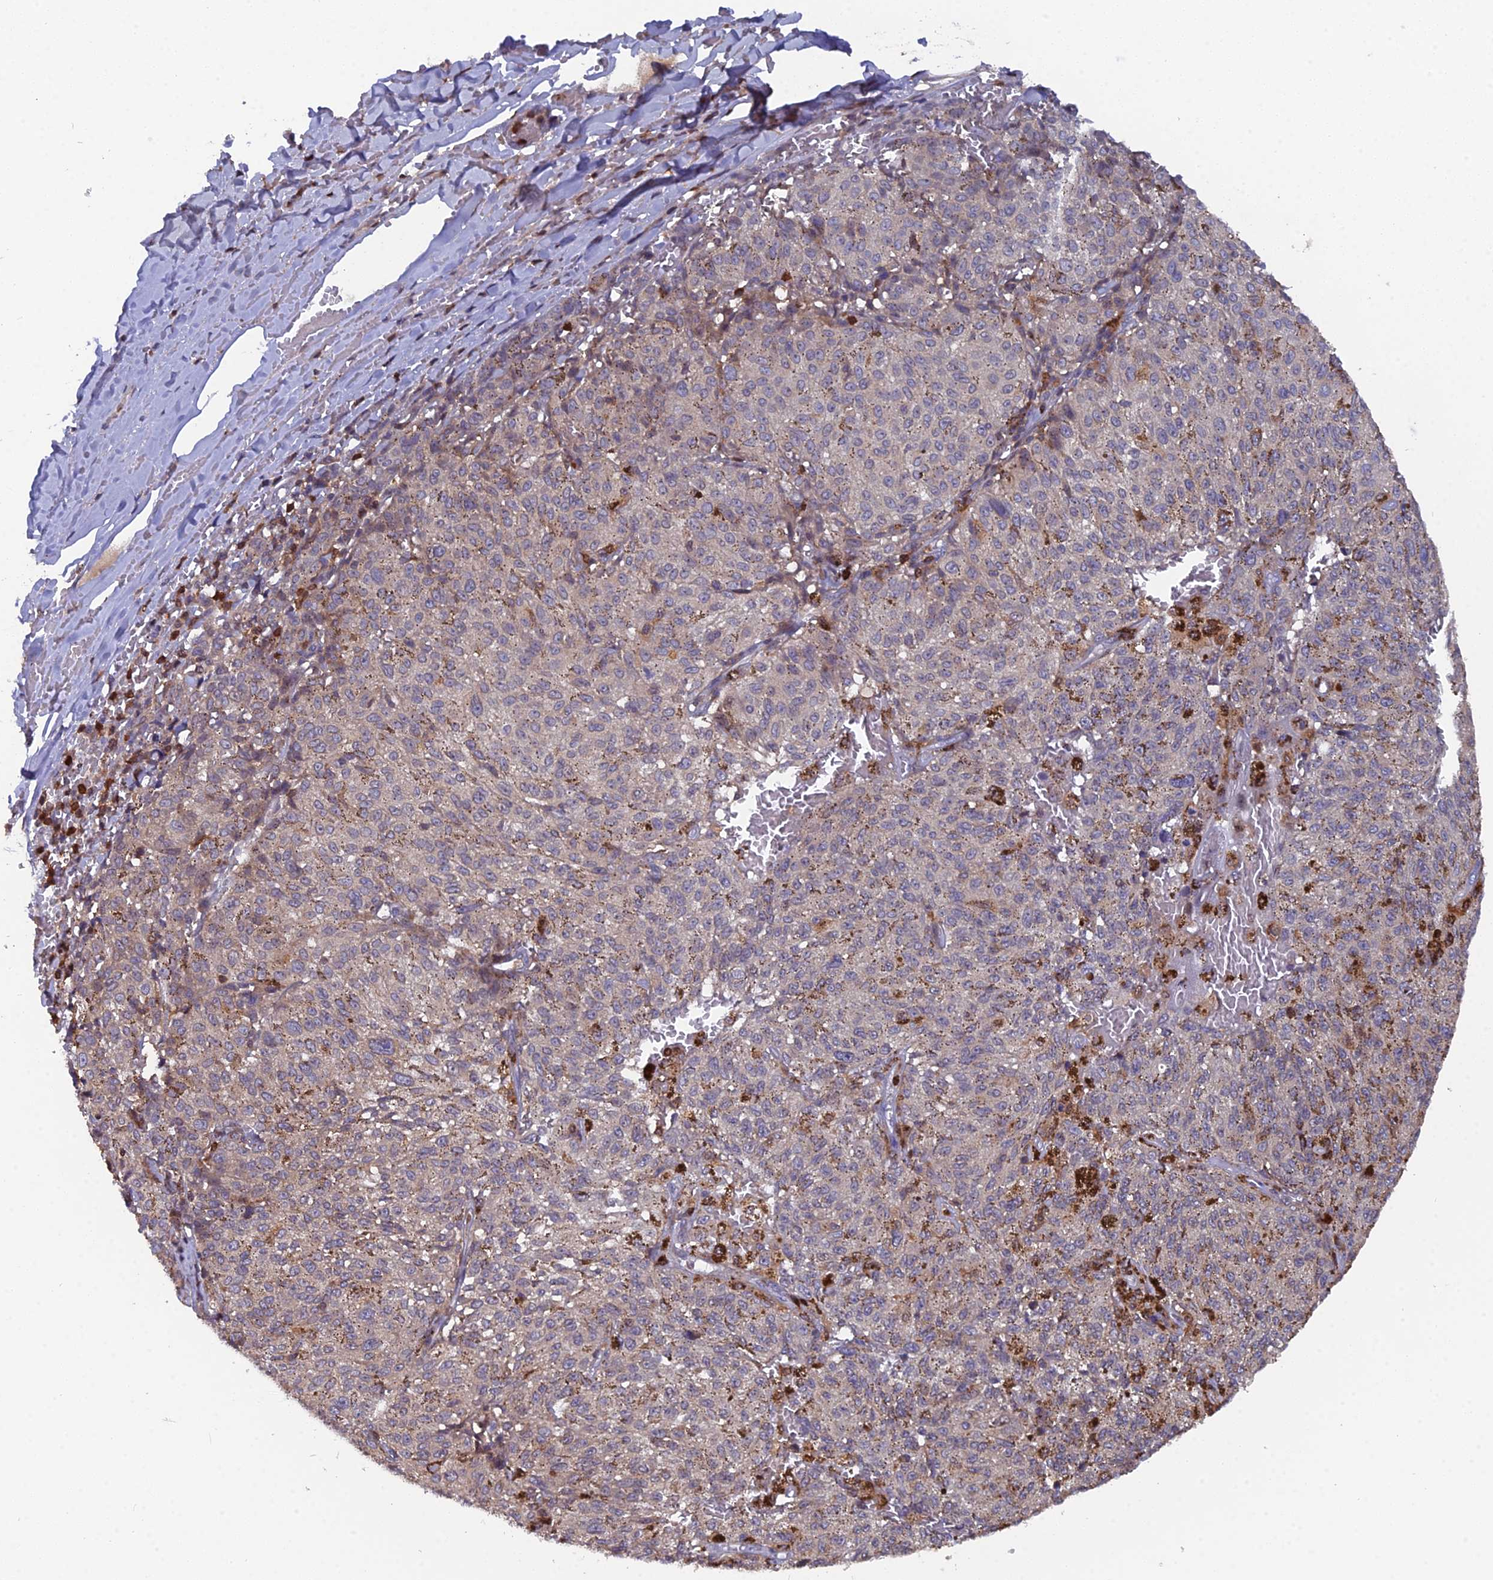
{"staining": {"intensity": "weak", "quantity": "<25%", "location": "cytoplasmic/membranous"}, "tissue": "melanoma", "cell_type": "Tumor cells", "image_type": "cancer", "snomed": [{"axis": "morphology", "description": "Malignant melanoma, NOS"}, {"axis": "topography", "description": "Skin"}], "caption": "DAB (3,3'-diaminobenzidine) immunohistochemical staining of human melanoma exhibits no significant staining in tumor cells.", "gene": "GALK2", "patient": {"sex": "female", "age": 72}}